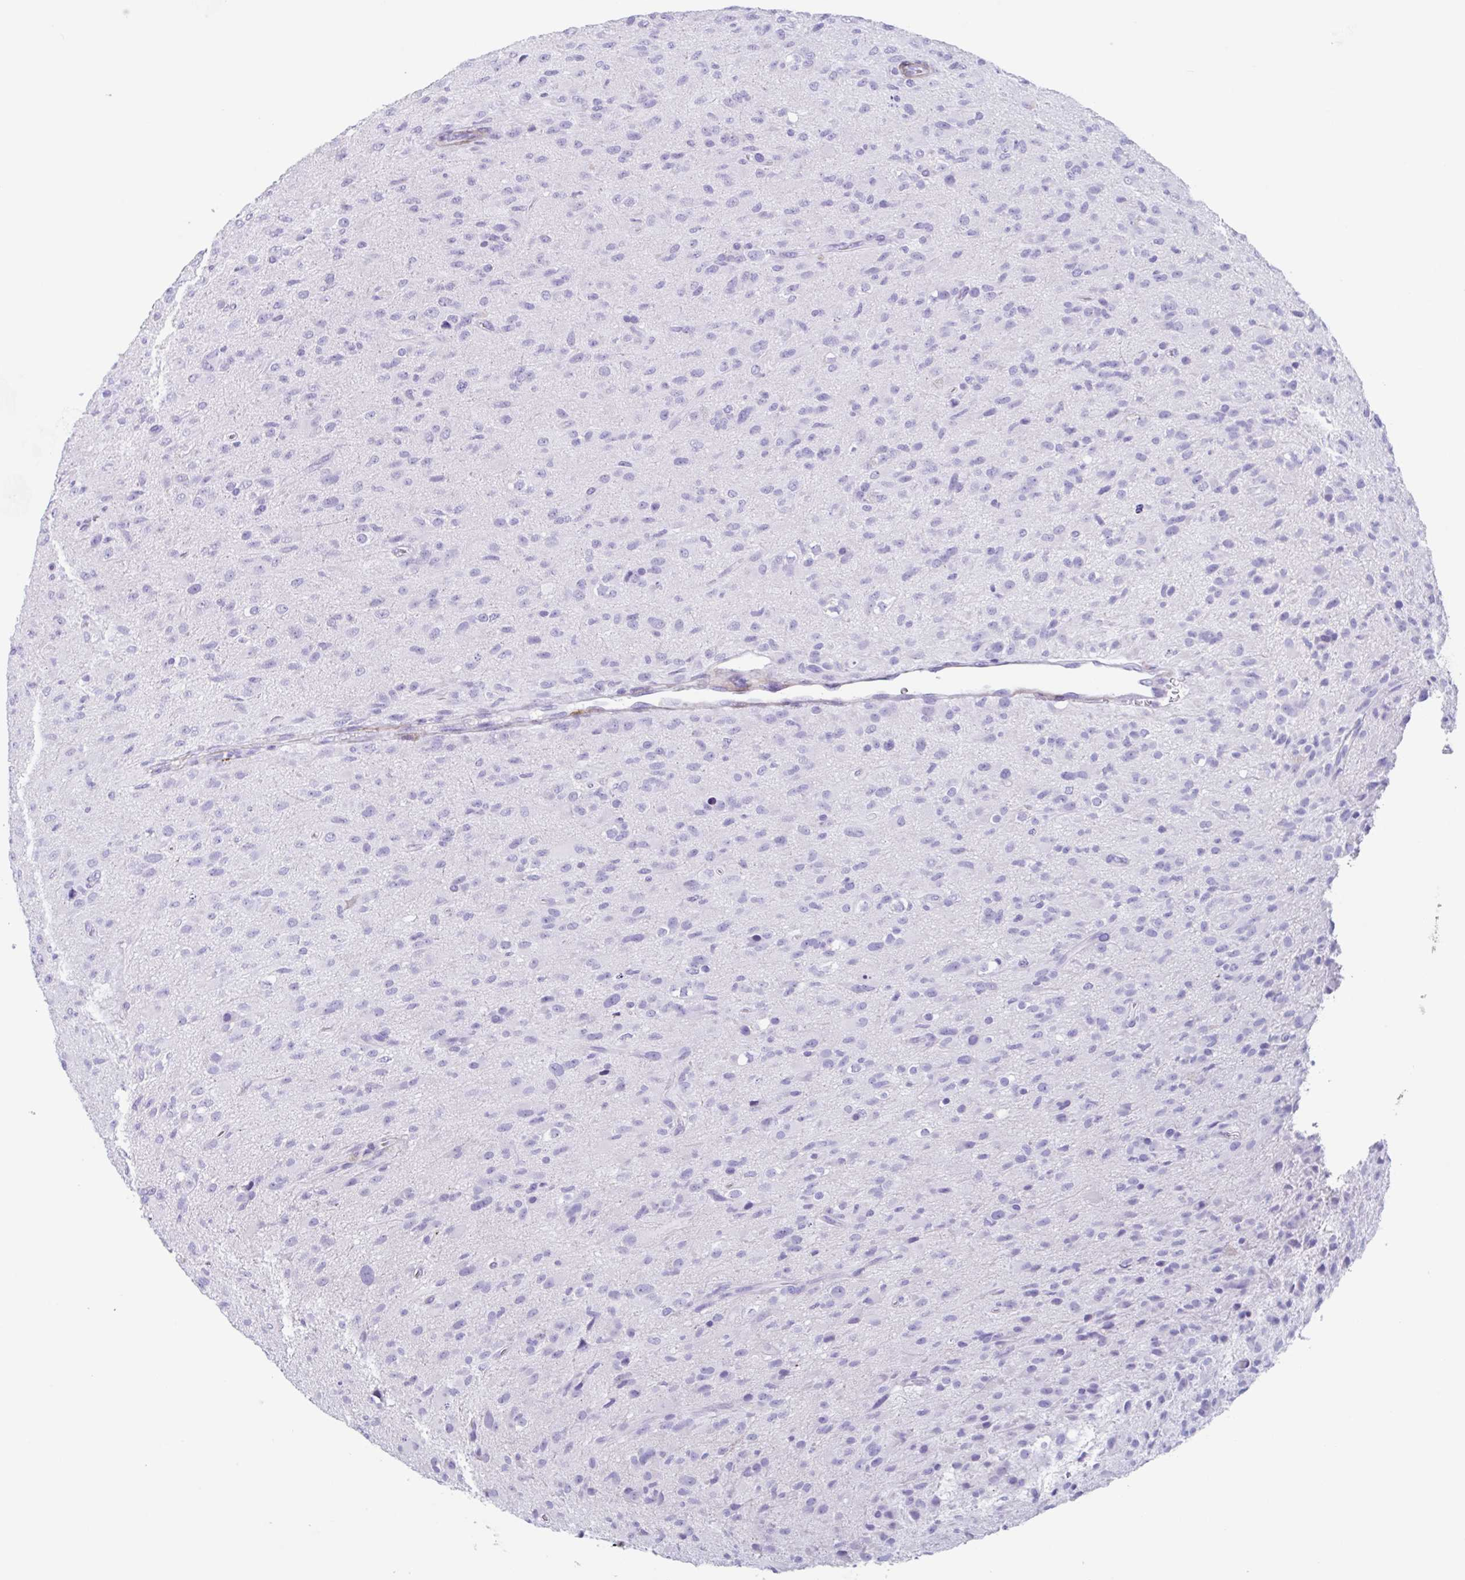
{"staining": {"intensity": "negative", "quantity": "none", "location": "none"}, "tissue": "glioma", "cell_type": "Tumor cells", "image_type": "cancer", "snomed": [{"axis": "morphology", "description": "Glioma, malignant, Low grade"}, {"axis": "topography", "description": "Brain"}], "caption": "Low-grade glioma (malignant) was stained to show a protein in brown. There is no significant positivity in tumor cells.", "gene": "TAS2R41", "patient": {"sex": "male", "age": 65}}